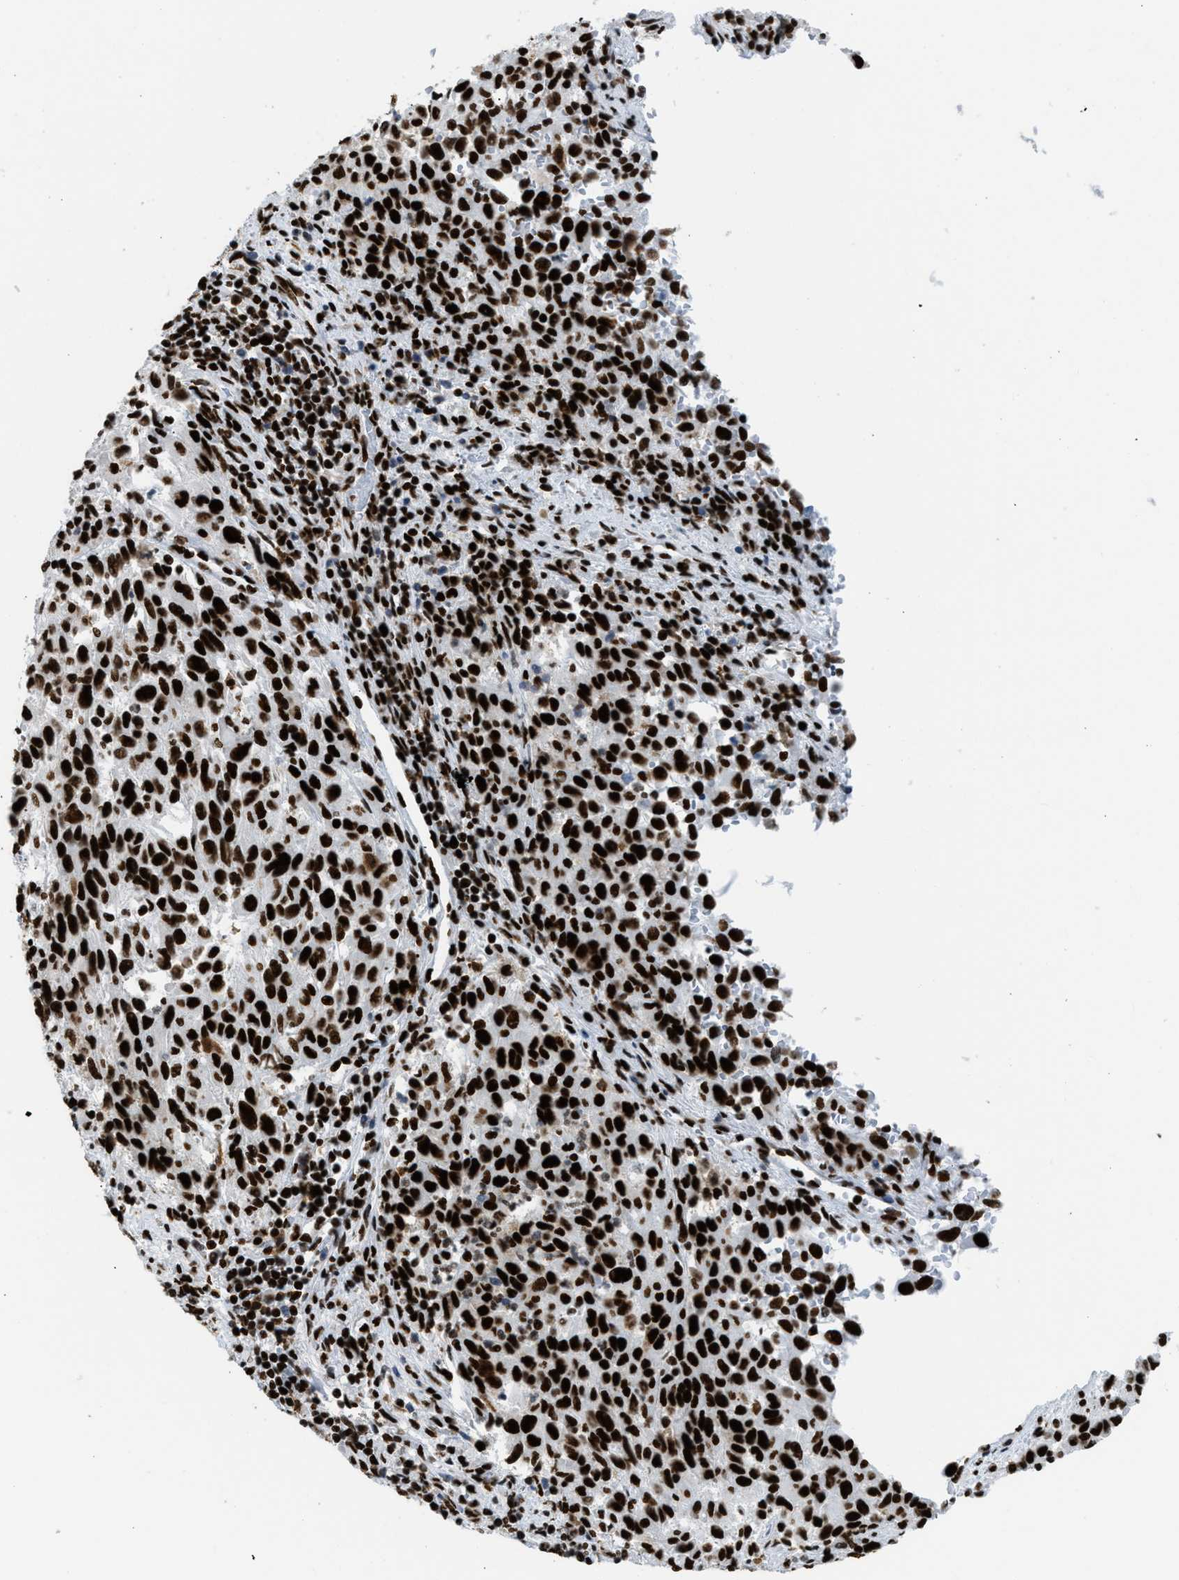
{"staining": {"intensity": "strong", "quantity": ">75%", "location": "nuclear"}, "tissue": "melanoma", "cell_type": "Tumor cells", "image_type": "cancer", "snomed": [{"axis": "morphology", "description": "Malignant melanoma, Metastatic site"}, {"axis": "topography", "description": "Lymph node"}], "caption": "A brown stain labels strong nuclear staining of a protein in human melanoma tumor cells. The protein of interest is shown in brown color, while the nuclei are stained blue.", "gene": "PIF1", "patient": {"sex": "male", "age": 61}}